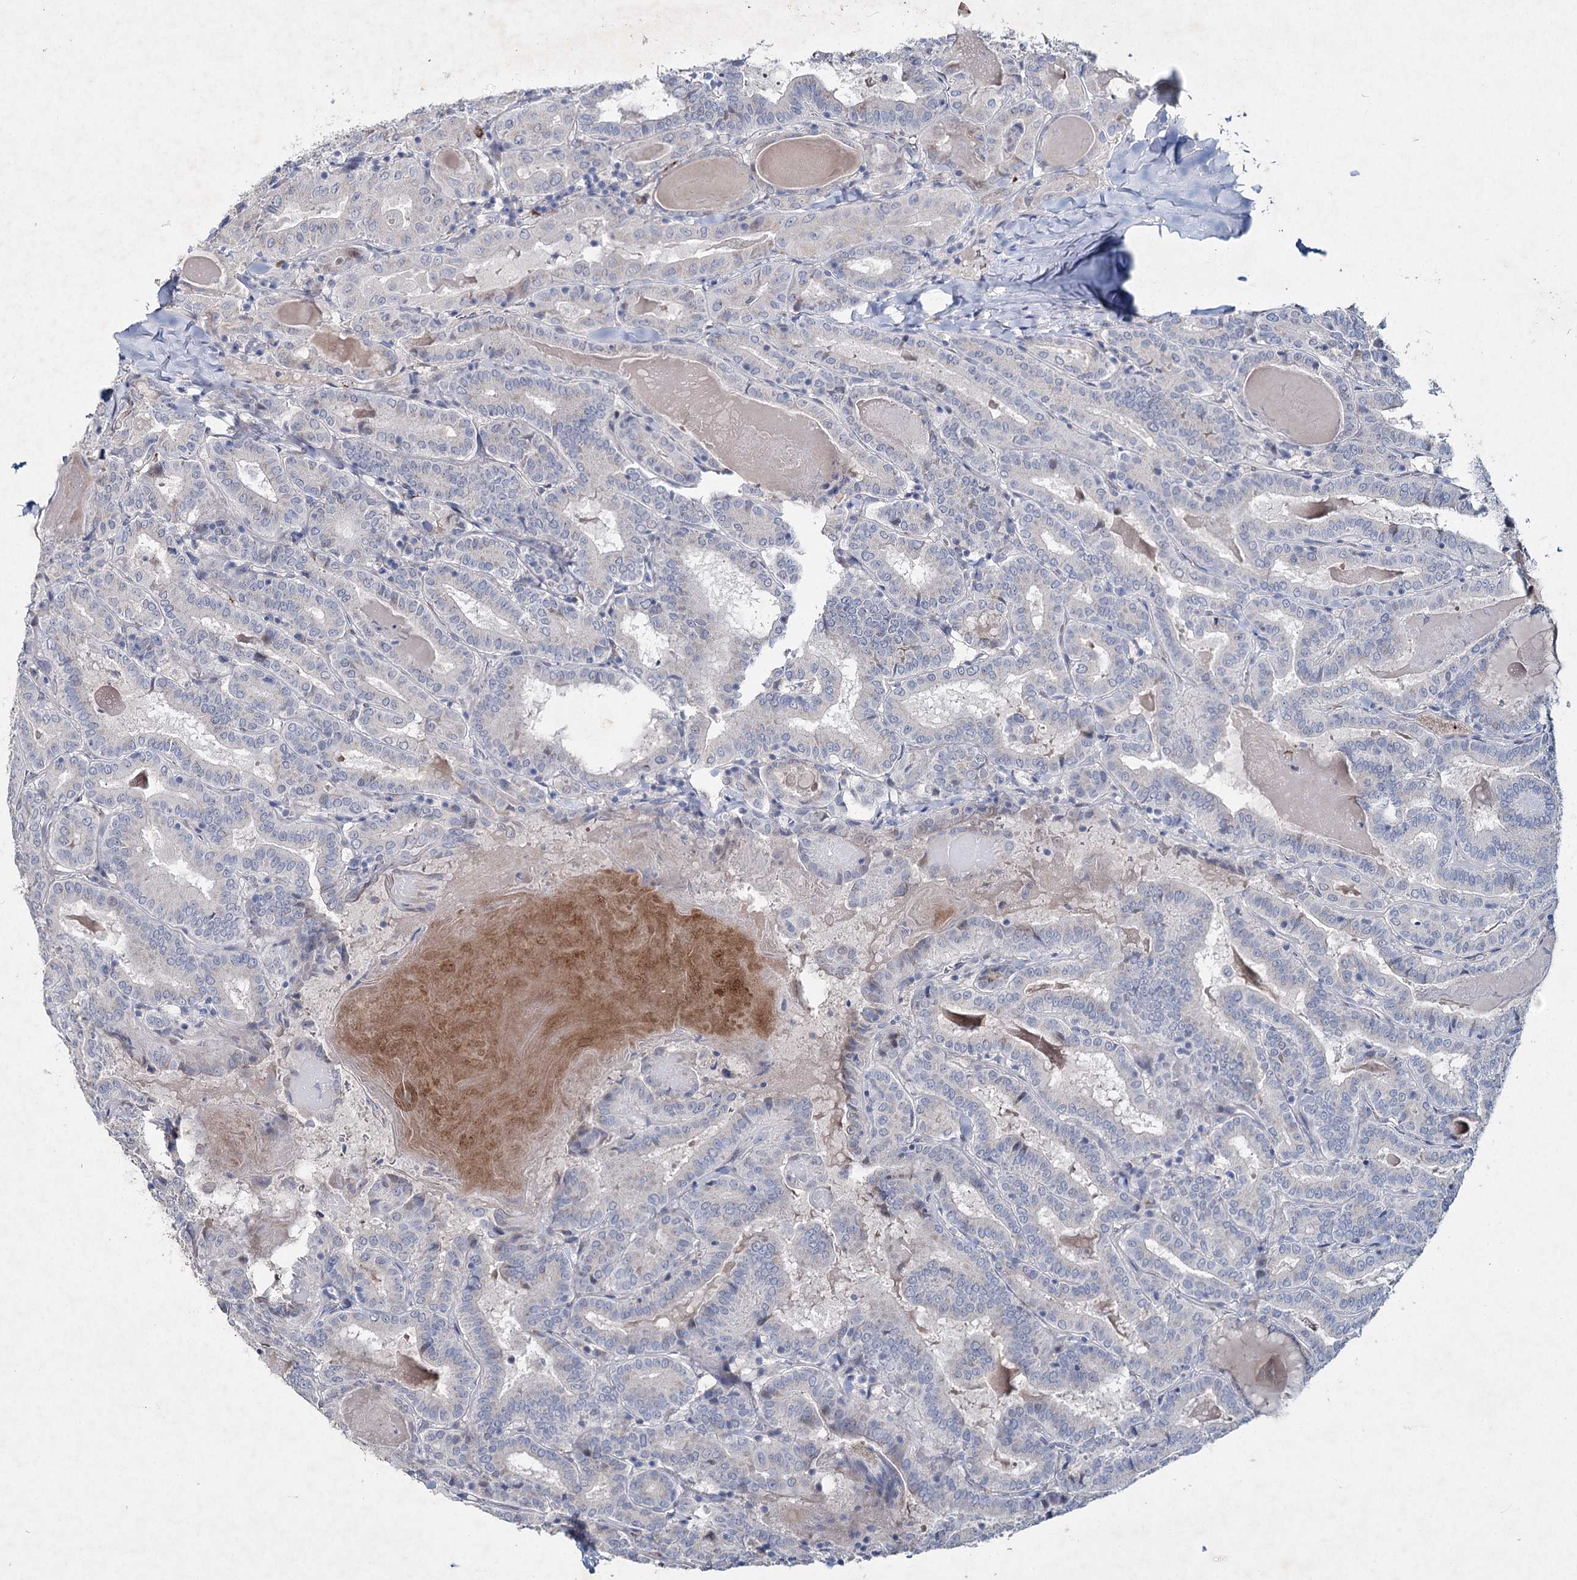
{"staining": {"intensity": "negative", "quantity": "none", "location": "none"}, "tissue": "thyroid cancer", "cell_type": "Tumor cells", "image_type": "cancer", "snomed": [{"axis": "morphology", "description": "Papillary adenocarcinoma, NOS"}, {"axis": "topography", "description": "Thyroid gland"}], "caption": "Immunohistochemistry (IHC) histopathology image of neoplastic tissue: papillary adenocarcinoma (thyroid) stained with DAB exhibits no significant protein expression in tumor cells.", "gene": "RFX6", "patient": {"sex": "female", "age": 72}}